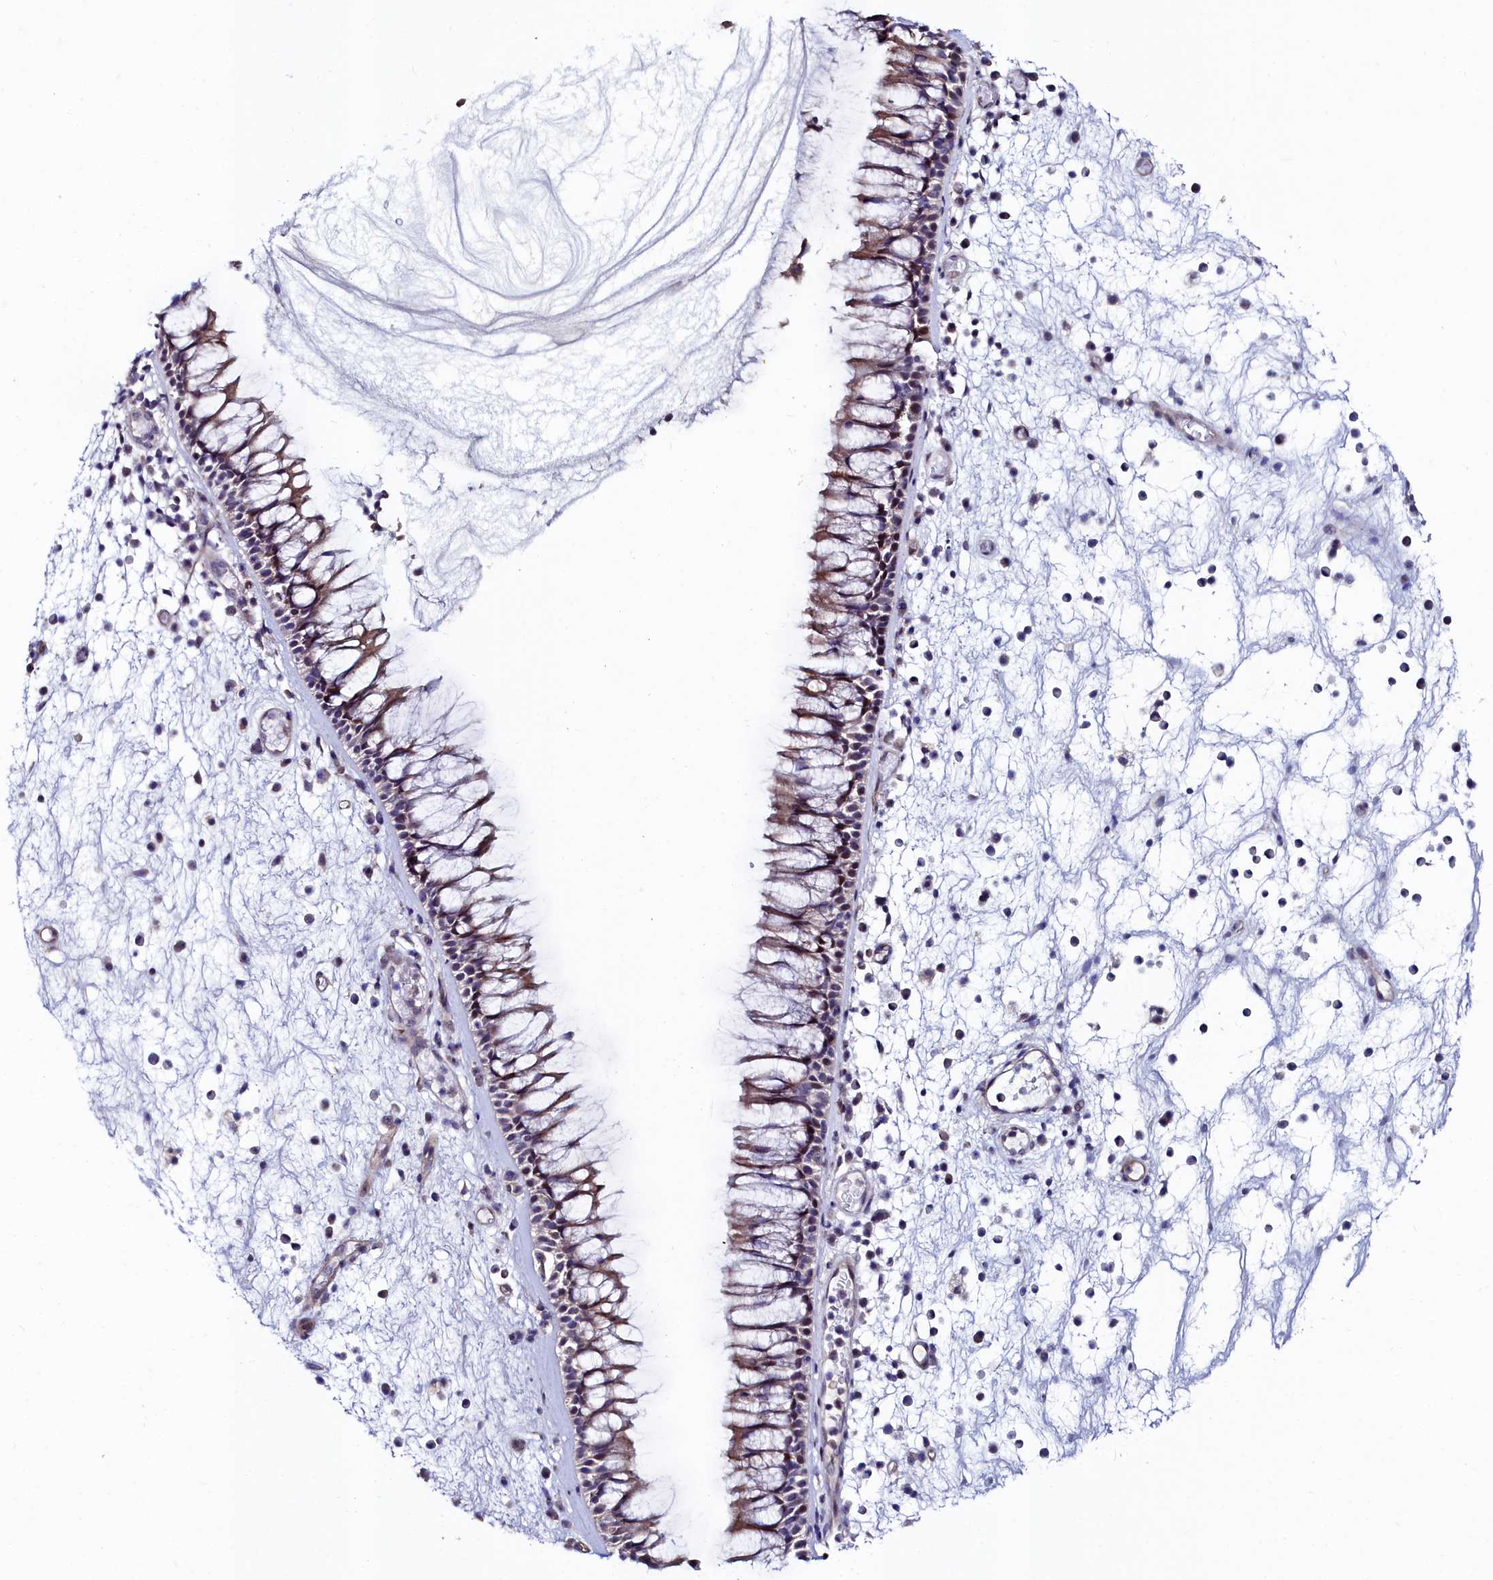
{"staining": {"intensity": "moderate", "quantity": "25%-75%", "location": "cytoplasmic/membranous,nuclear"}, "tissue": "nasopharynx", "cell_type": "Respiratory epithelial cells", "image_type": "normal", "snomed": [{"axis": "morphology", "description": "Normal tissue, NOS"}, {"axis": "morphology", "description": "Inflammation, NOS"}, {"axis": "morphology", "description": "Malignant melanoma, Metastatic site"}, {"axis": "topography", "description": "Nasopharynx"}], "caption": "A medium amount of moderate cytoplasmic/membranous,nuclear staining is appreciated in approximately 25%-75% of respiratory epithelial cells in benign nasopharynx.", "gene": "C4orf19", "patient": {"sex": "male", "age": 70}}